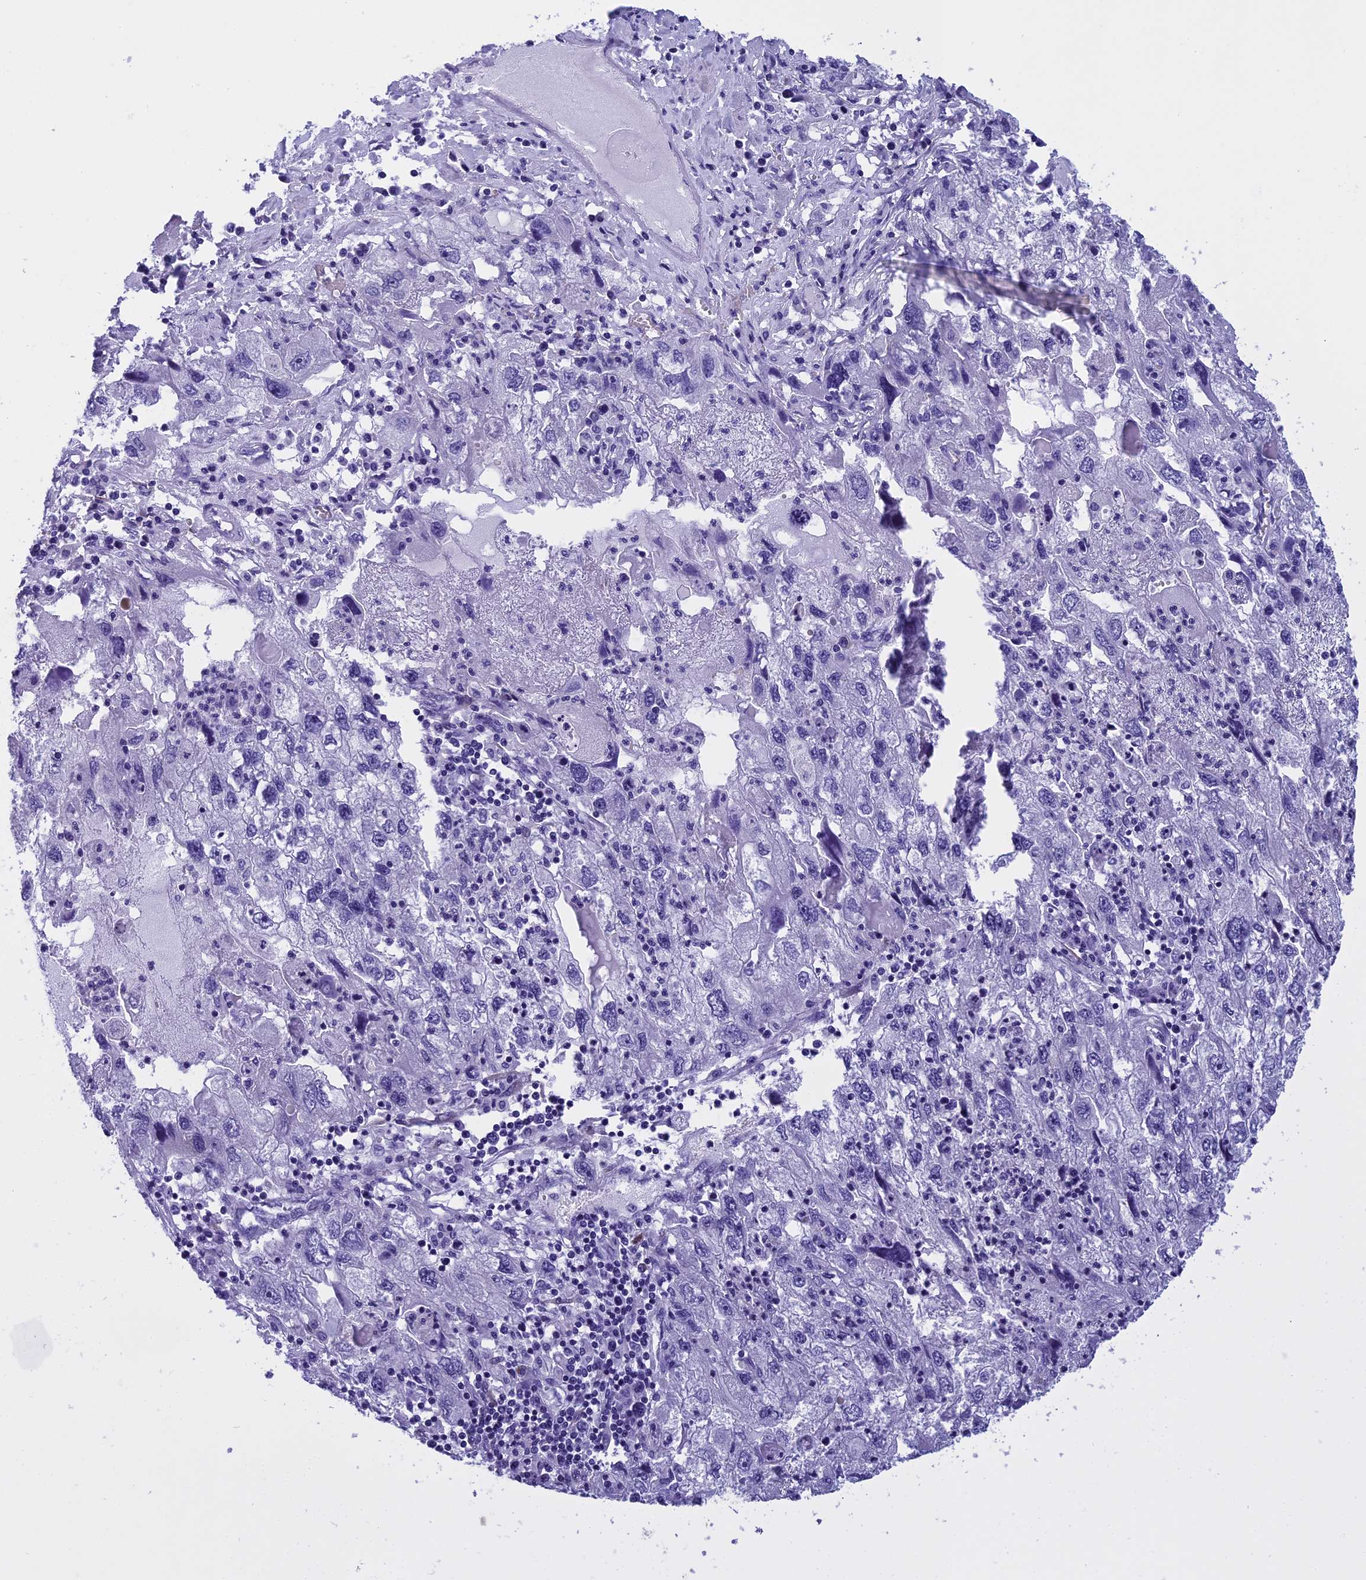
{"staining": {"intensity": "negative", "quantity": "none", "location": "none"}, "tissue": "endometrial cancer", "cell_type": "Tumor cells", "image_type": "cancer", "snomed": [{"axis": "morphology", "description": "Adenocarcinoma, NOS"}, {"axis": "topography", "description": "Endometrium"}], "caption": "An IHC image of endometrial cancer is shown. There is no staining in tumor cells of endometrial cancer. (DAB immunohistochemistry (IHC), high magnification).", "gene": "KCTD14", "patient": {"sex": "female", "age": 49}}